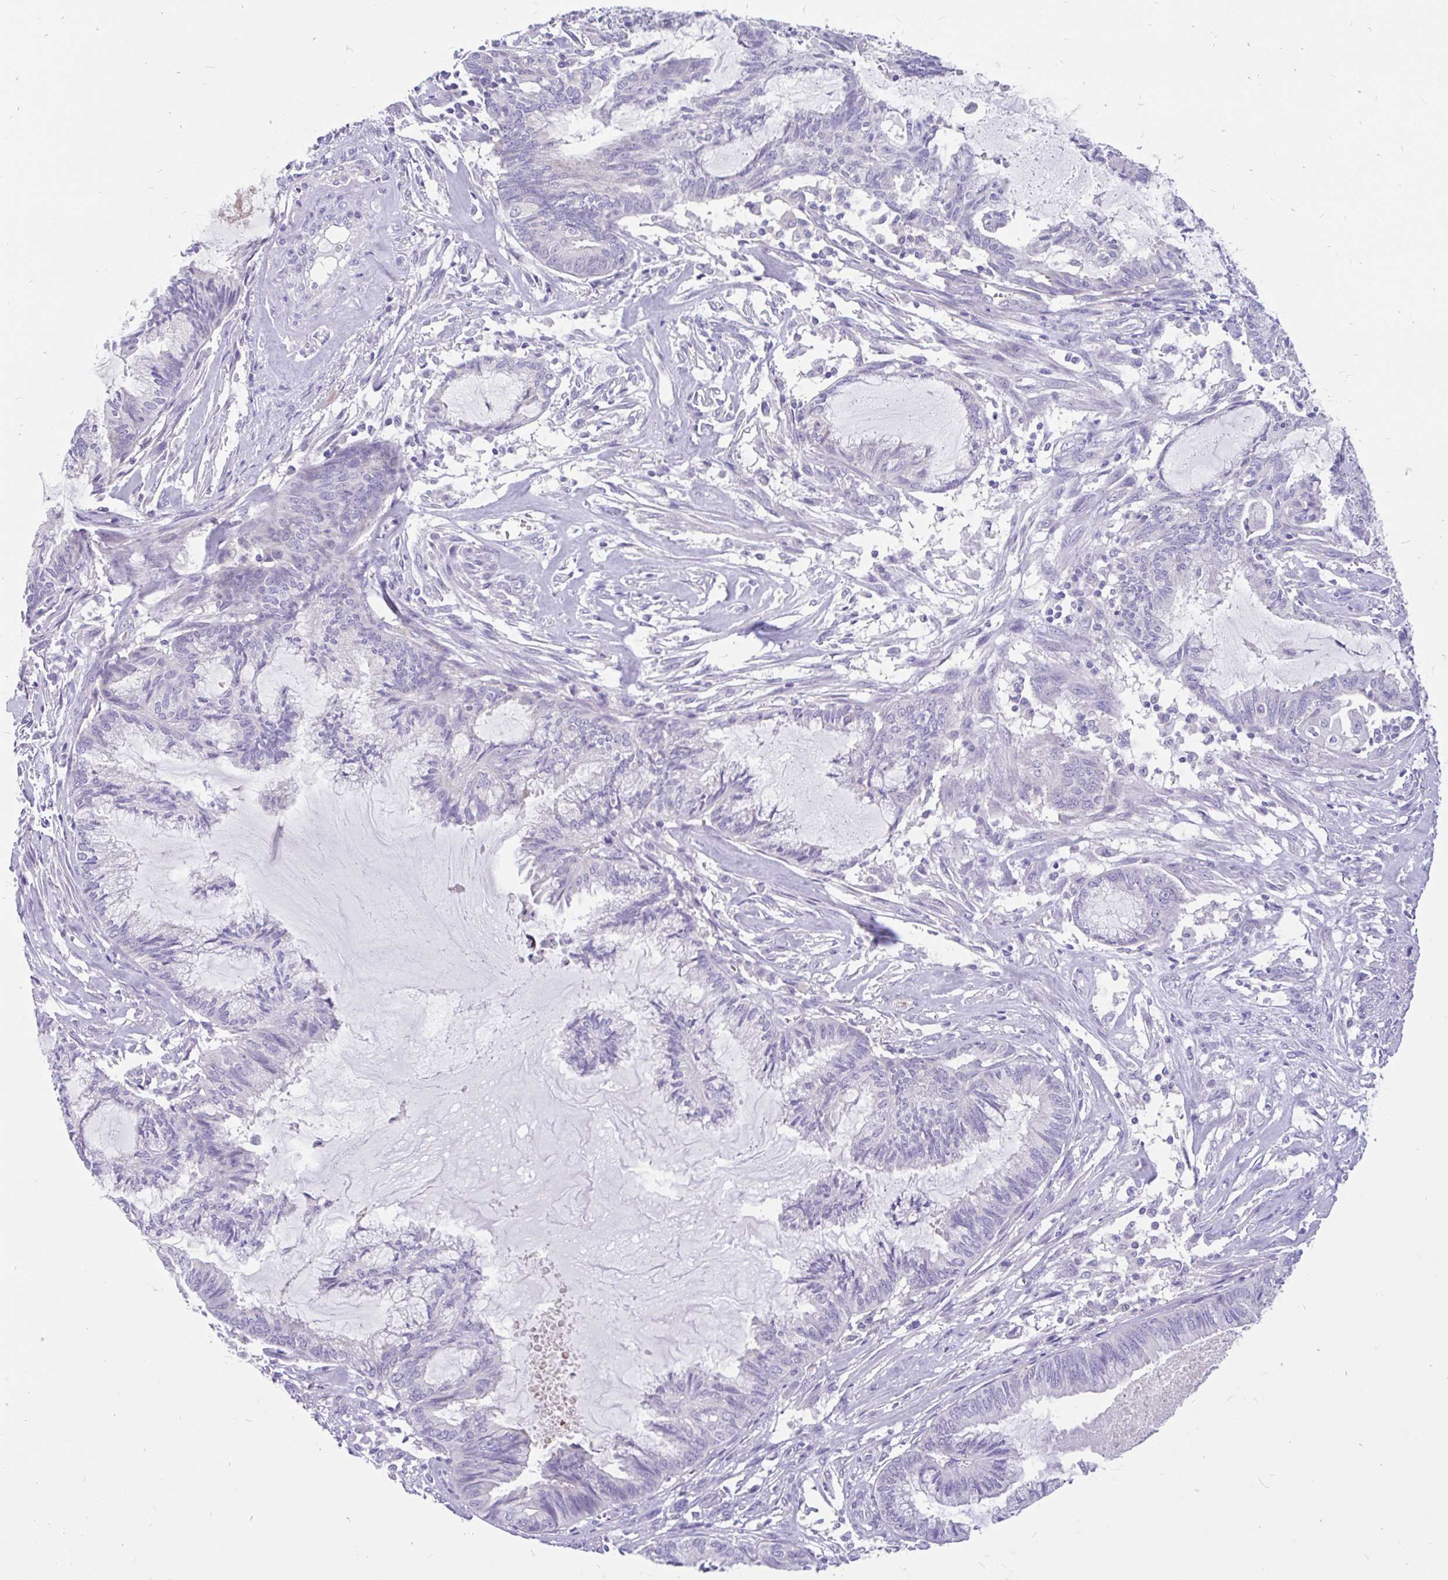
{"staining": {"intensity": "negative", "quantity": "none", "location": "none"}, "tissue": "endometrial cancer", "cell_type": "Tumor cells", "image_type": "cancer", "snomed": [{"axis": "morphology", "description": "Adenocarcinoma, NOS"}, {"axis": "topography", "description": "Endometrium"}], "caption": "A high-resolution photomicrograph shows immunohistochemistry staining of adenocarcinoma (endometrial), which displays no significant staining in tumor cells.", "gene": "KIAA2013", "patient": {"sex": "female", "age": 86}}